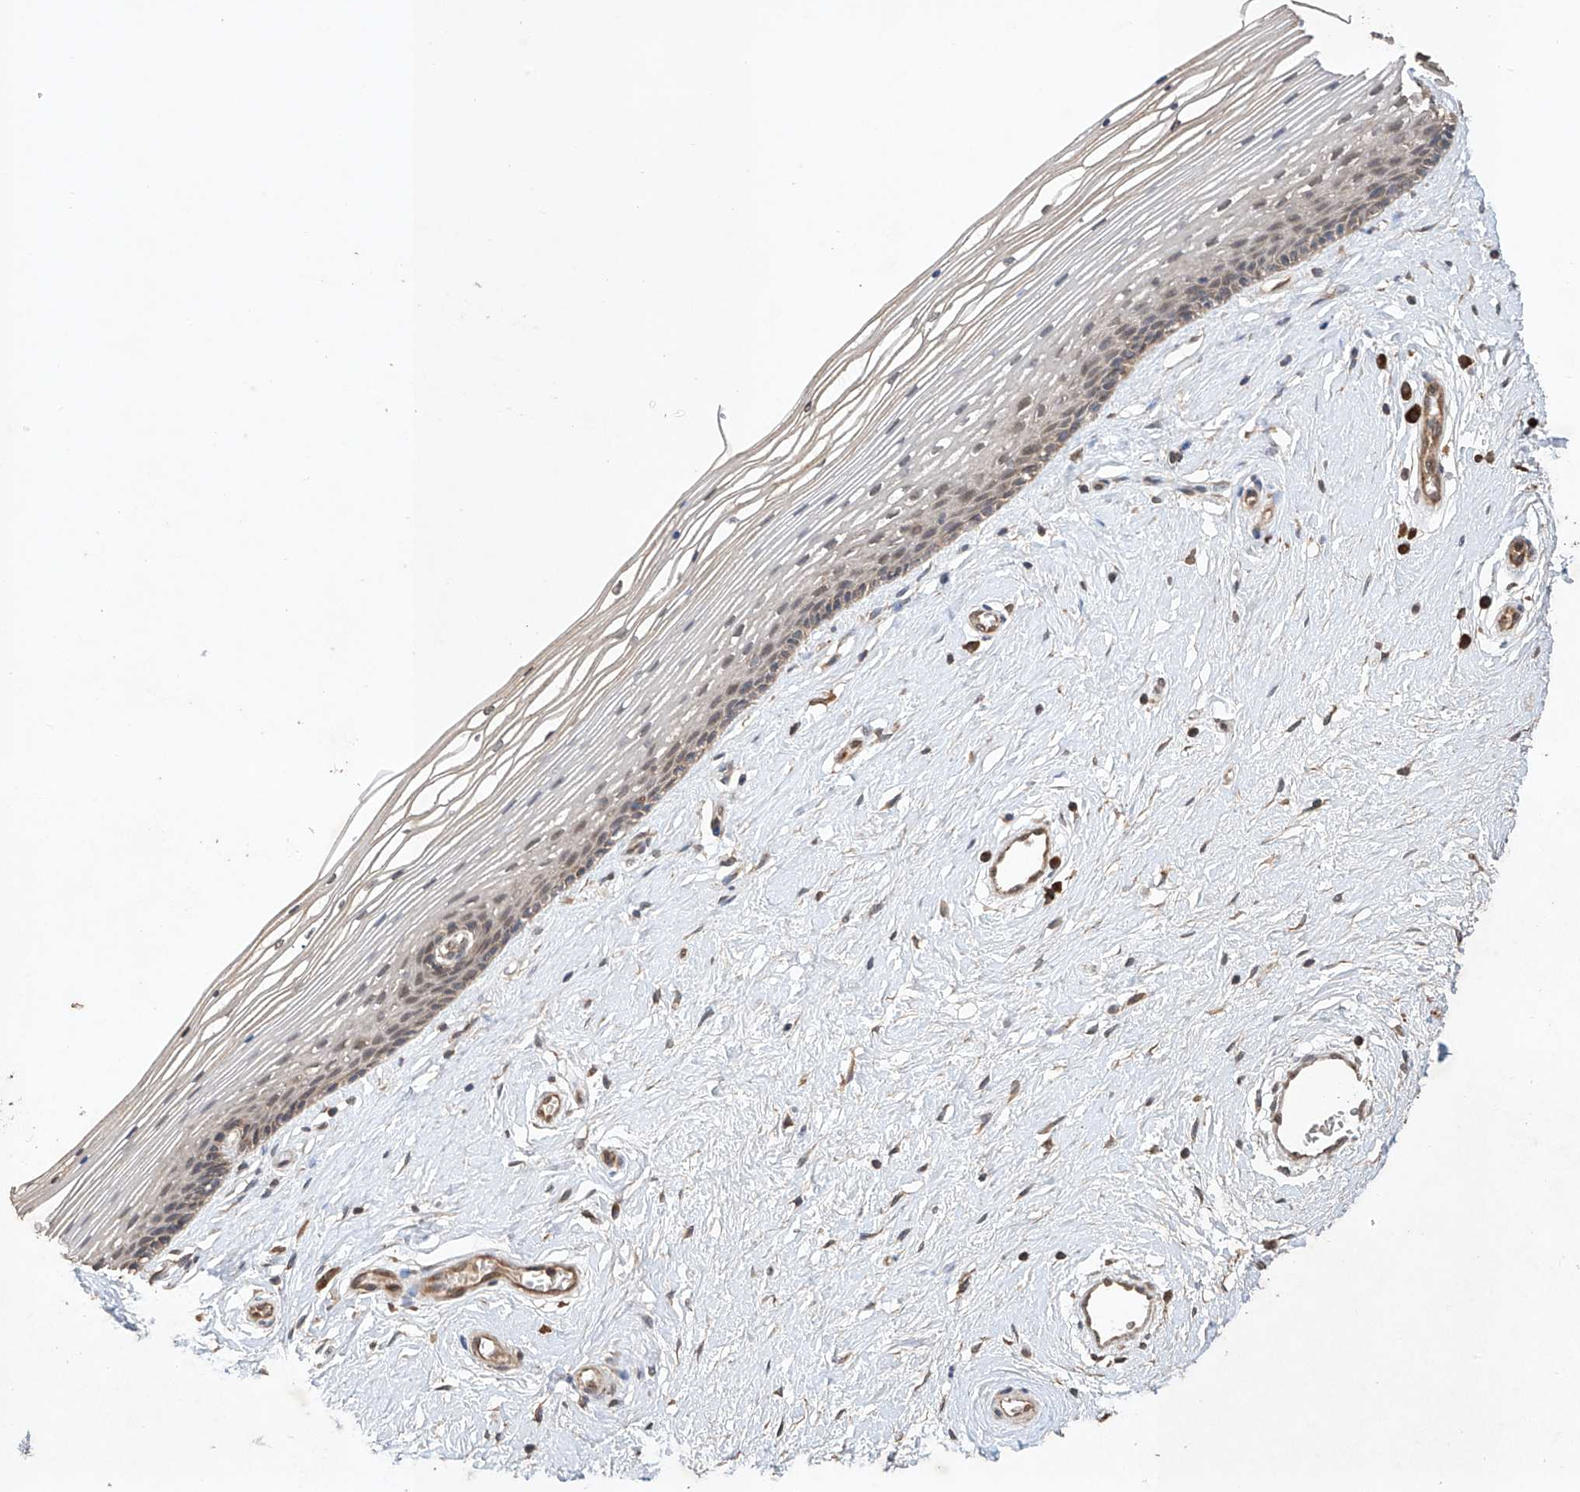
{"staining": {"intensity": "weak", "quantity": "25%-75%", "location": "cytoplasmic/membranous"}, "tissue": "vagina", "cell_type": "Squamous epithelial cells", "image_type": "normal", "snomed": [{"axis": "morphology", "description": "Normal tissue, NOS"}, {"axis": "topography", "description": "Vagina"}], "caption": "Normal vagina was stained to show a protein in brown. There is low levels of weak cytoplasmic/membranous staining in approximately 25%-75% of squamous epithelial cells.", "gene": "LURAP1", "patient": {"sex": "female", "age": 46}}